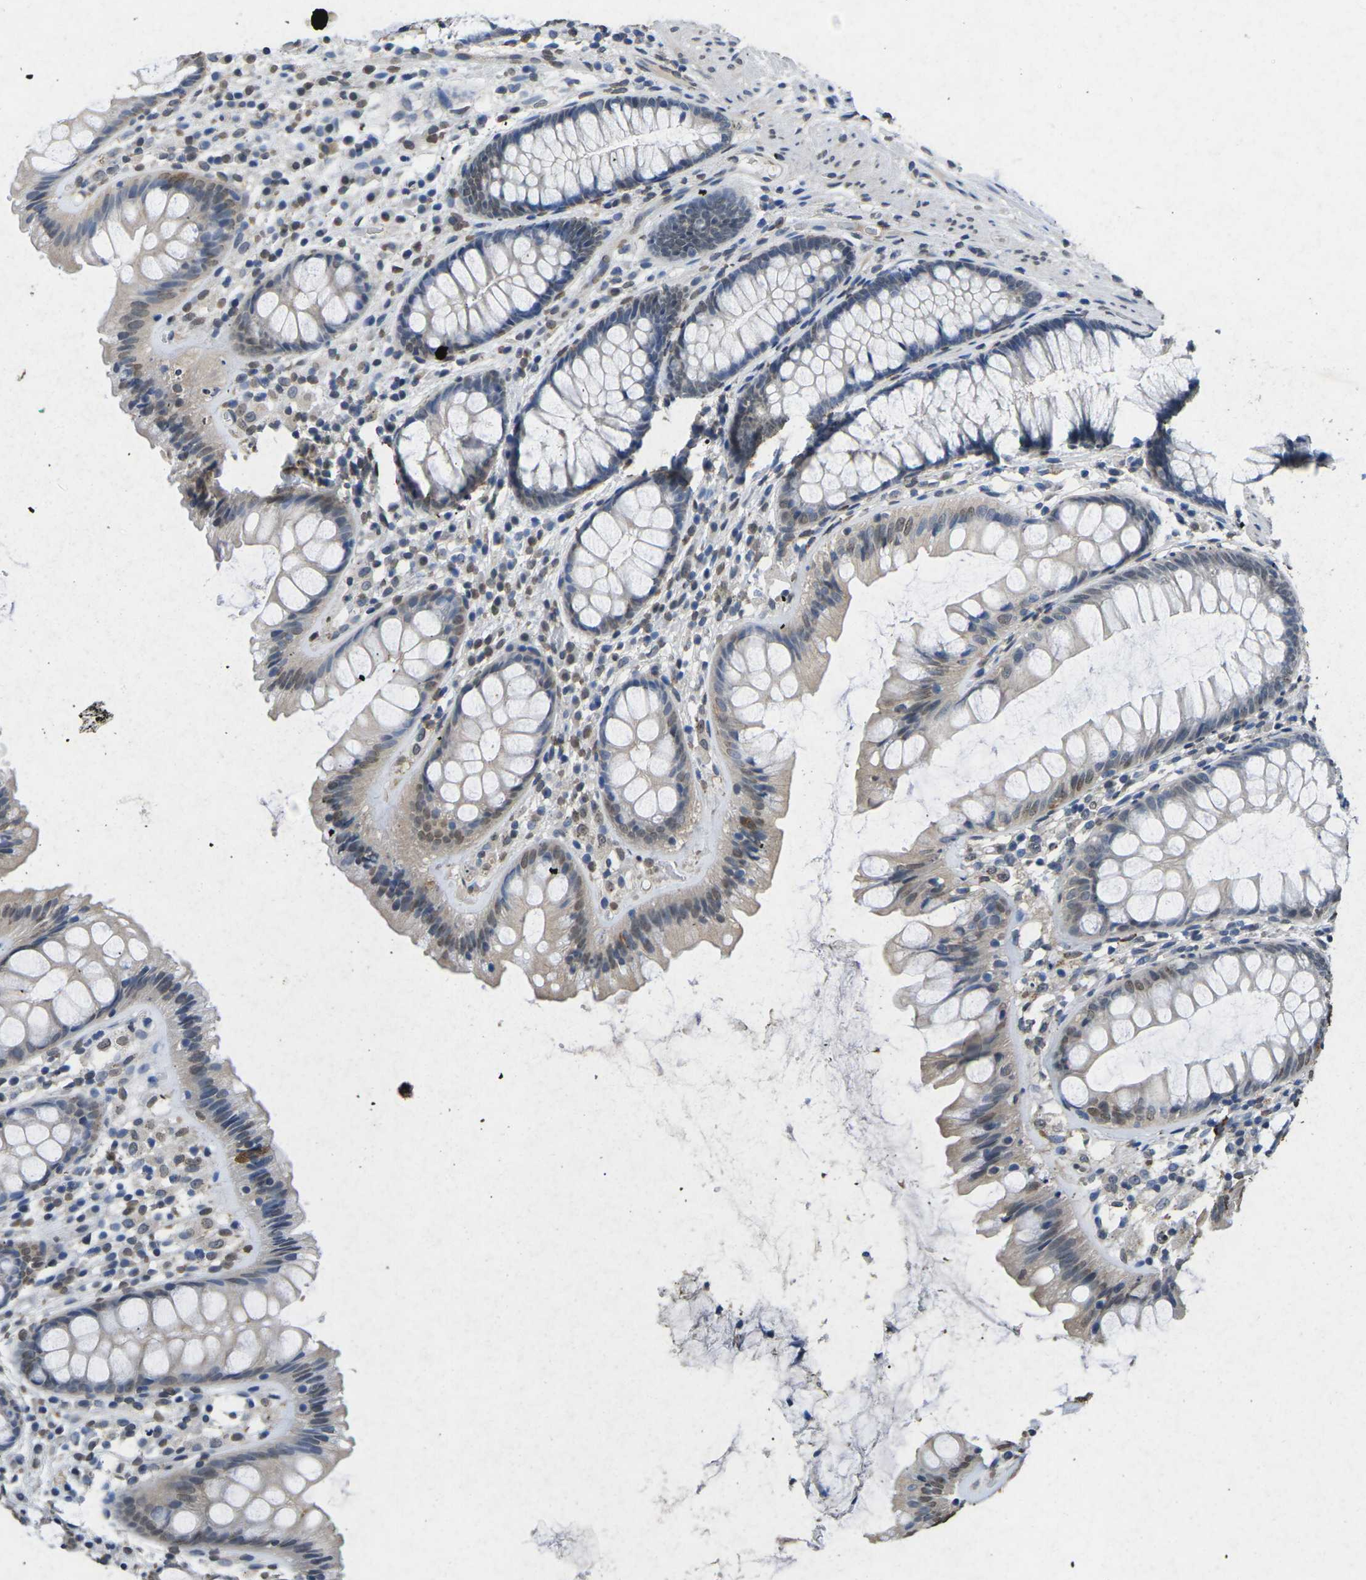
{"staining": {"intensity": "negative", "quantity": "none", "location": "none"}, "tissue": "colon", "cell_type": "Endothelial cells", "image_type": "normal", "snomed": [{"axis": "morphology", "description": "Normal tissue, NOS"}, {"axis": "topography", "description": "Colon"}], "caption": "Immunohistochemical staining of benign colon shows no significant expression in endothelial cells.", "gene": "SCNN1B", "patient": {"sex": "female", "age": 56}}